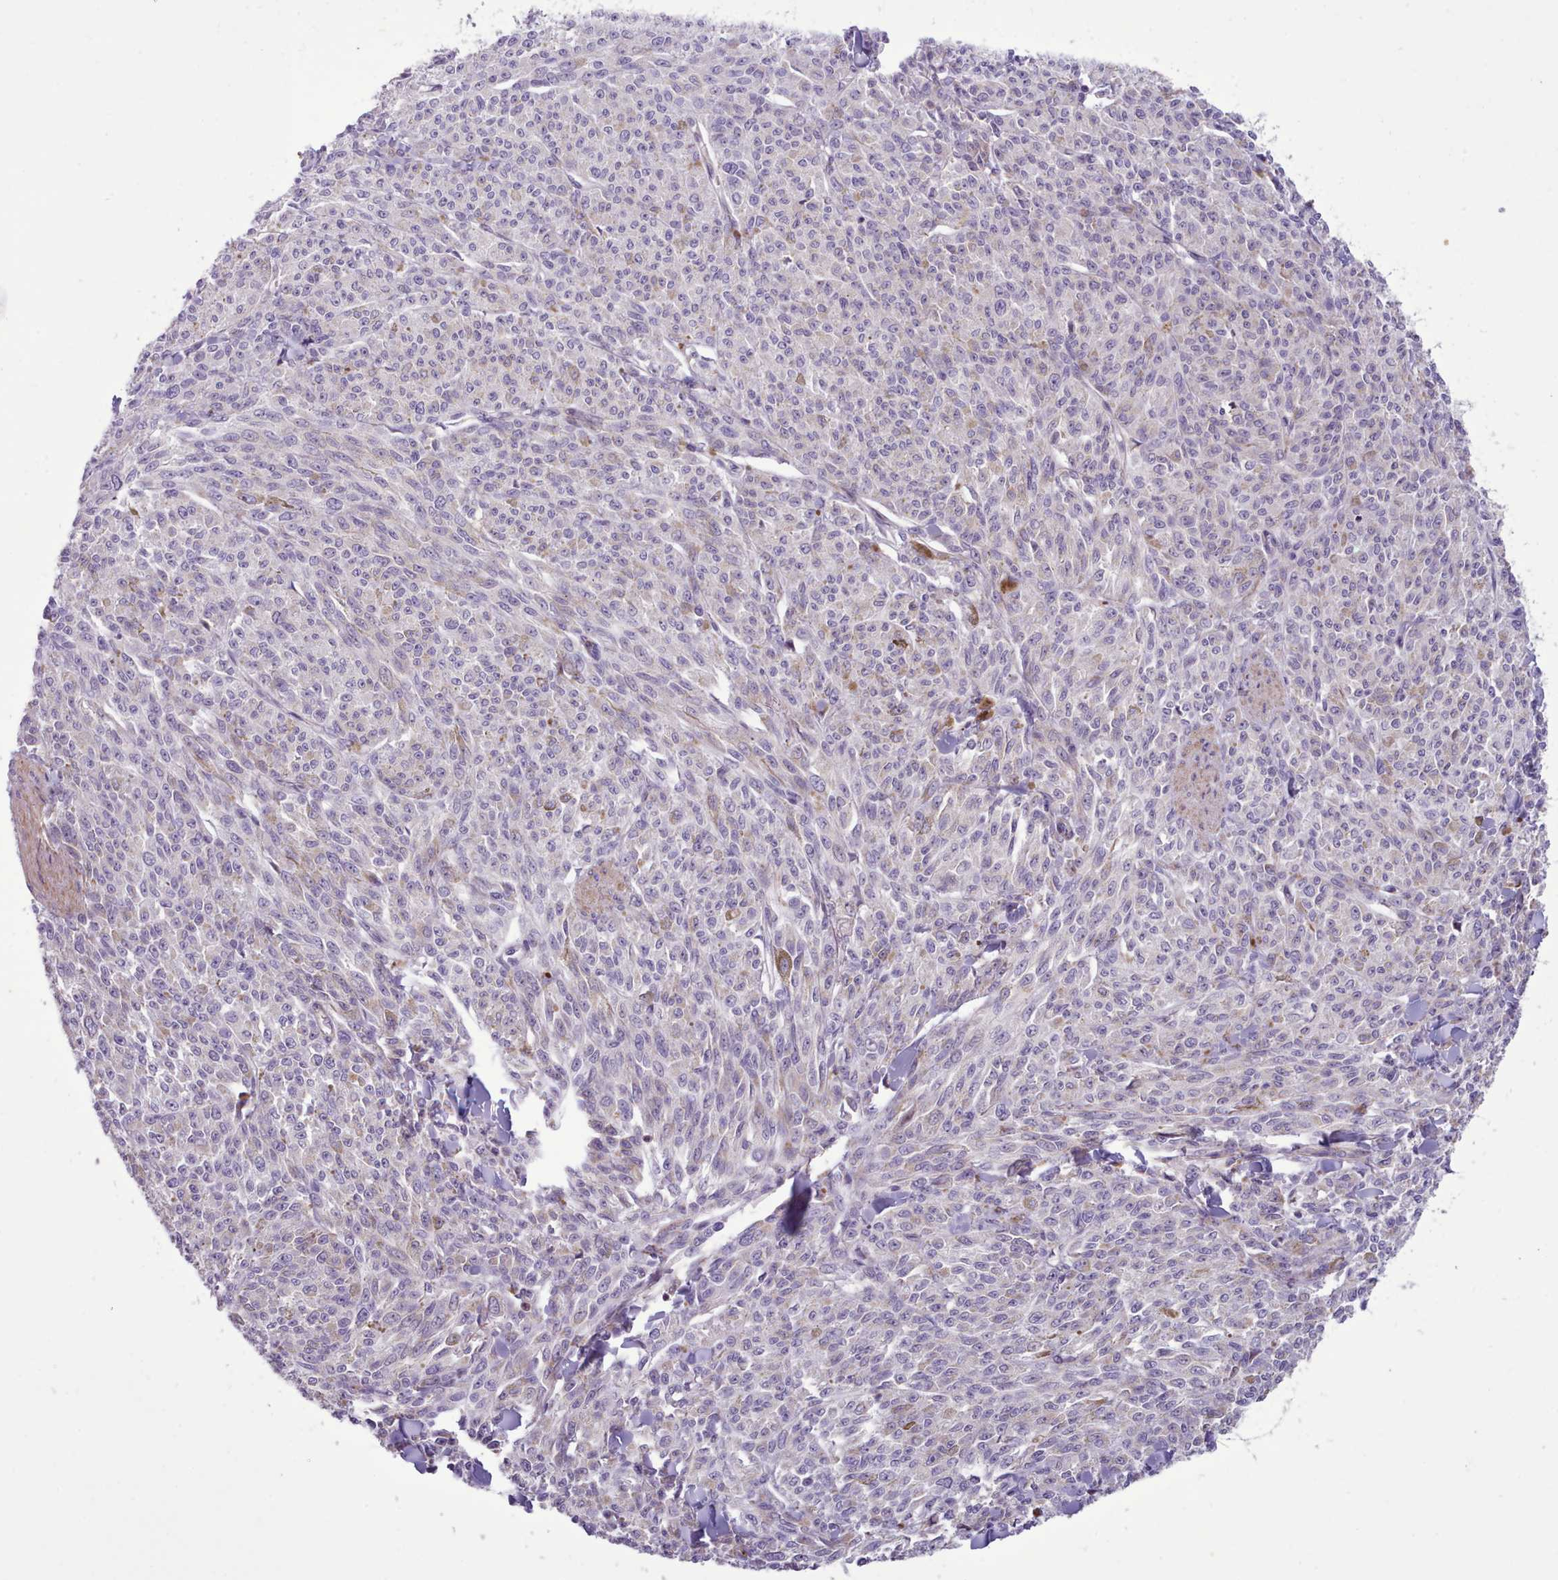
{"staining": {"intensity": "weak", "quantity": "<25%", "location": "cytoplasmic/membranous"}, "tissue": "melanoma", "cell_type": "Tumor cells", "image_type": "cancer", "snomed": [{"axis": "morphology", "description": "Malignant melanoma, NOS"}, {"axis": "topography", "description": "Skin"}], "caption": "Protein analysis of melanoma exhibits no significant expression in tumor cells.", "gene": "TENT4B", "patient": {"sex": "female", "age": 52}}